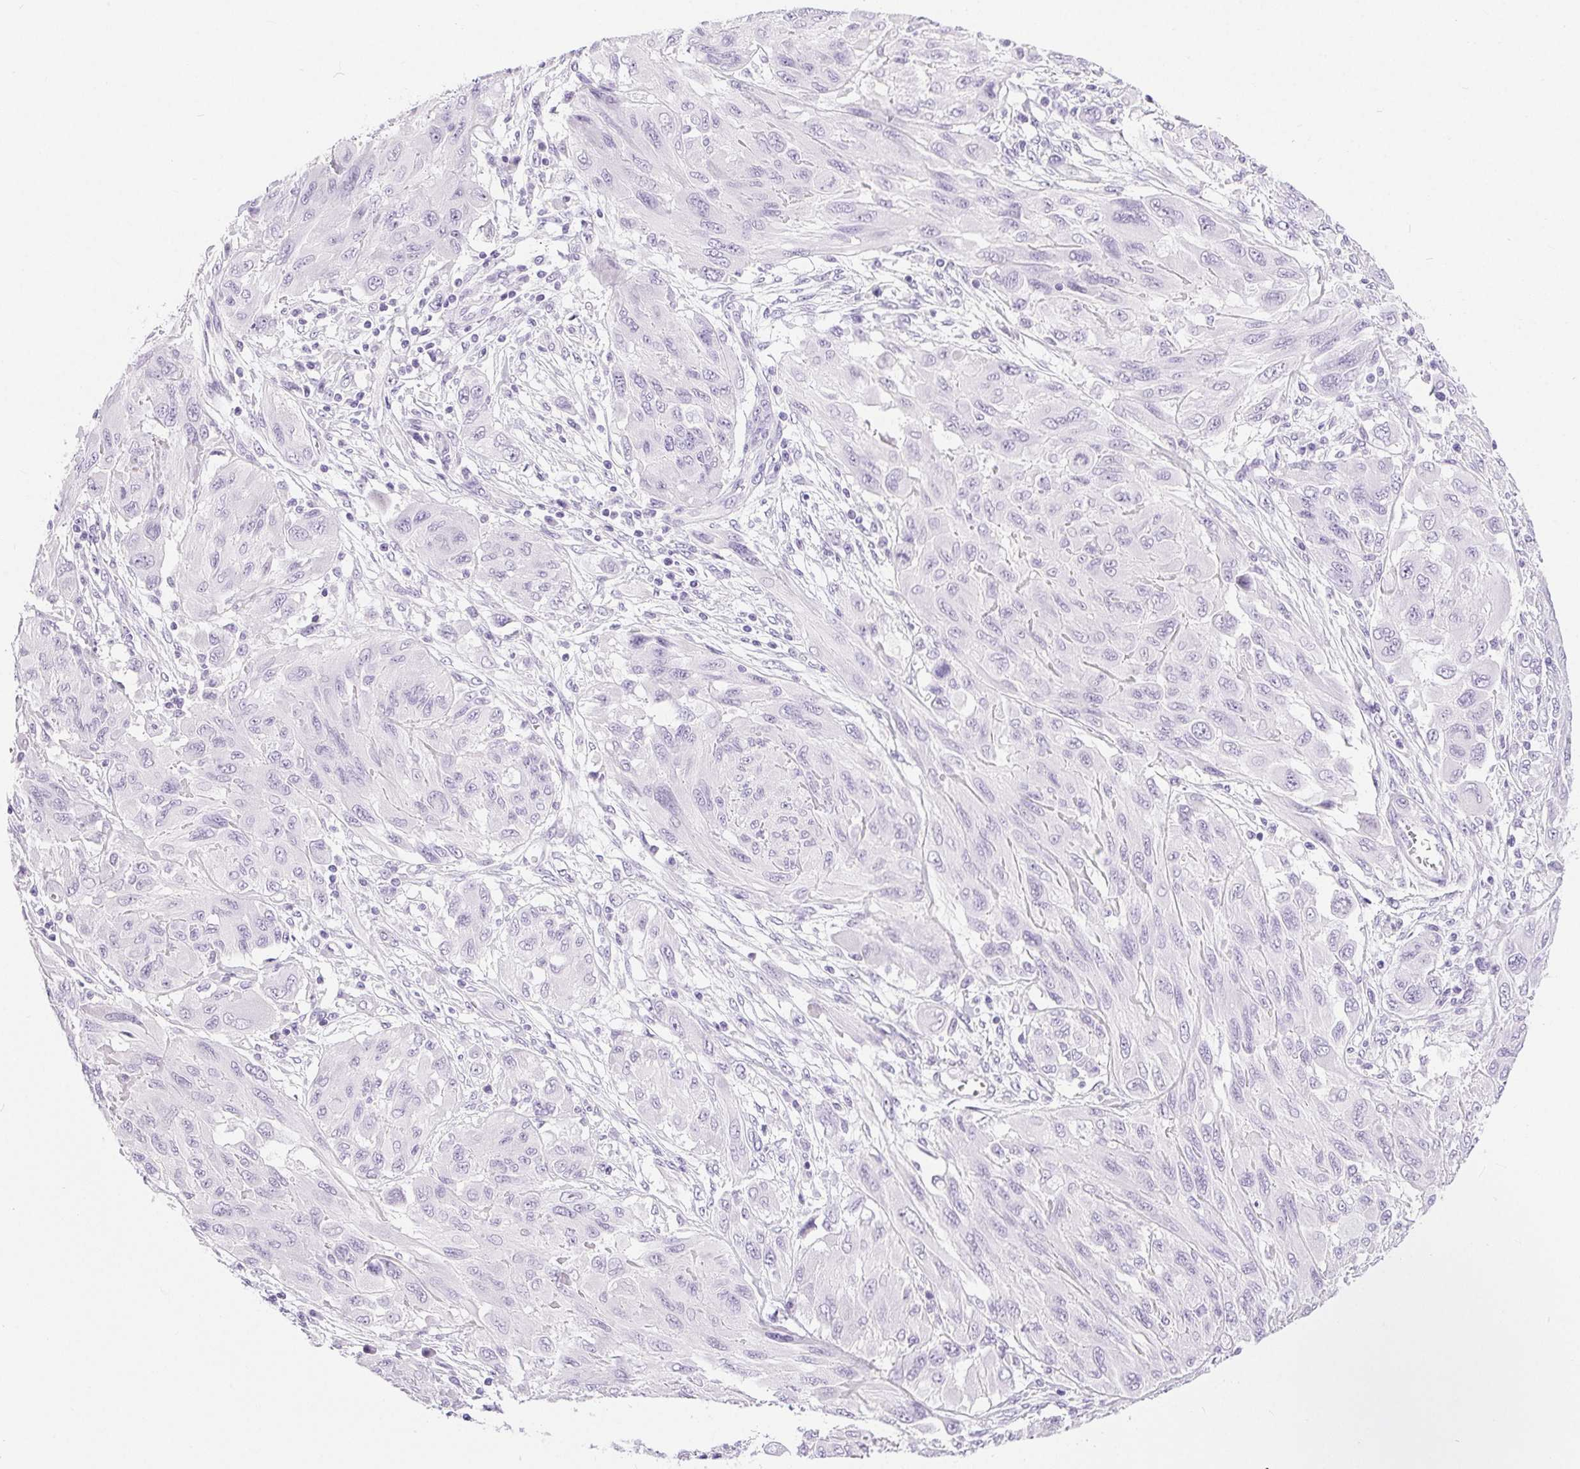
{"staining": {"intensity": "negative", "quantity": "none", "location": "none"}, "tissue": "melanoma", "cell_type": "Tumor cells", "image_type": "cancer", "snomed": [{"axis": "morphology", "description": "Malignant melanoma, NOS"}, {"axis": "topography", "description": "Skin"}], "caption": "IHC photomicrograph of neoplastic tissue: human malignant melanoma stained with DAB (3,3'-diaminobenzidine) exhibits no significant protein staining in tumor cells.", "gene": "XDH", "patient": {"sex": "female", "age": 91}}